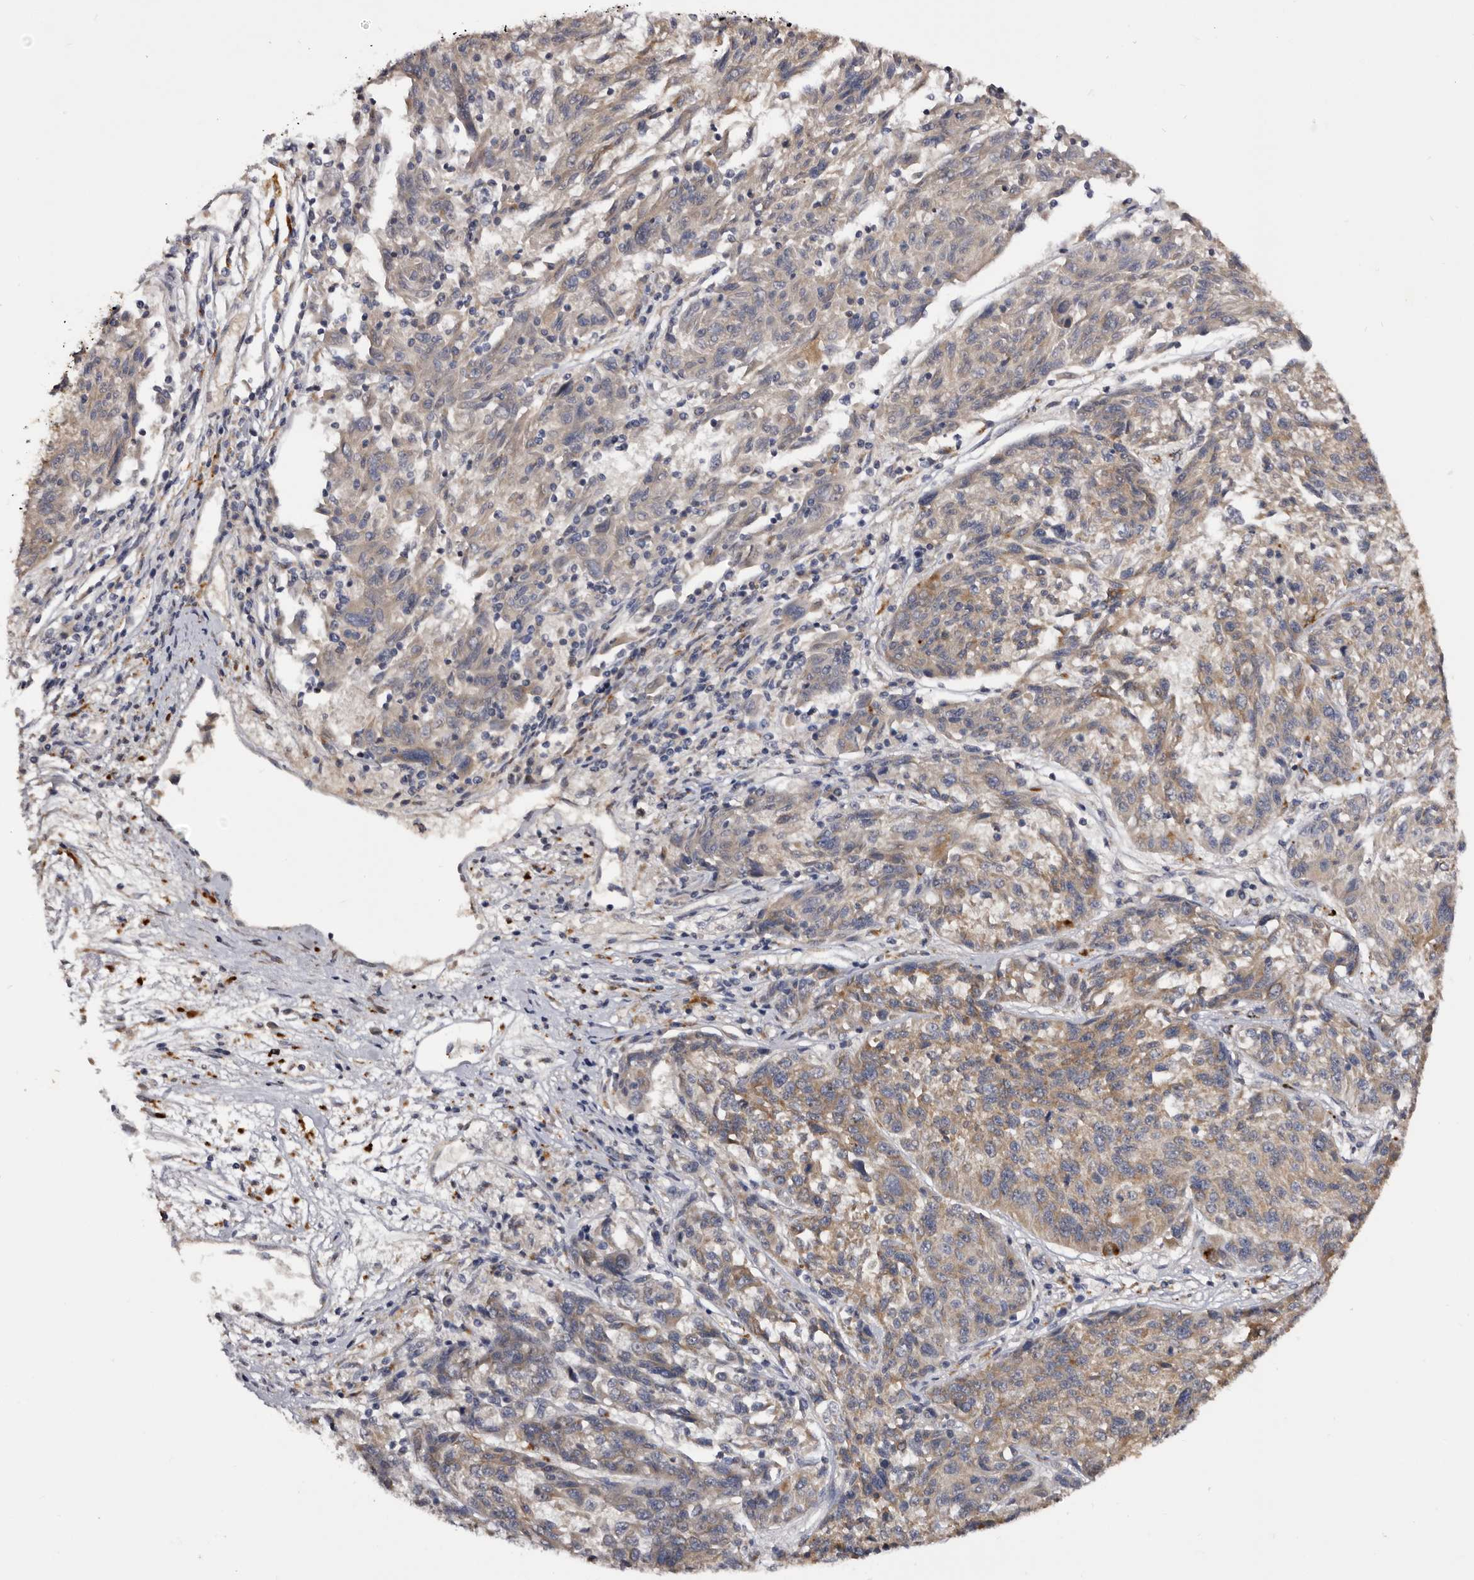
{"staining": {"intensity": "weak", "quantity": ">75%", "location": "cytoplasmic/membranous"}, "tissue": "melanoma", "cell_type": "Tumor cells", "image_type": "cancer", "snomed": [{"axis": "morphology", "description": "Malignant melanoma, NOS"}, {"axis": "topography", "description": "Skin"}], "caption": "Malignant melanoma tissue exhibits weak cytoplasmic/membranous positivity in approximately >75% of tumor cells", "gene": "DAP", "patient": {"sex": "male", "age": 53}}